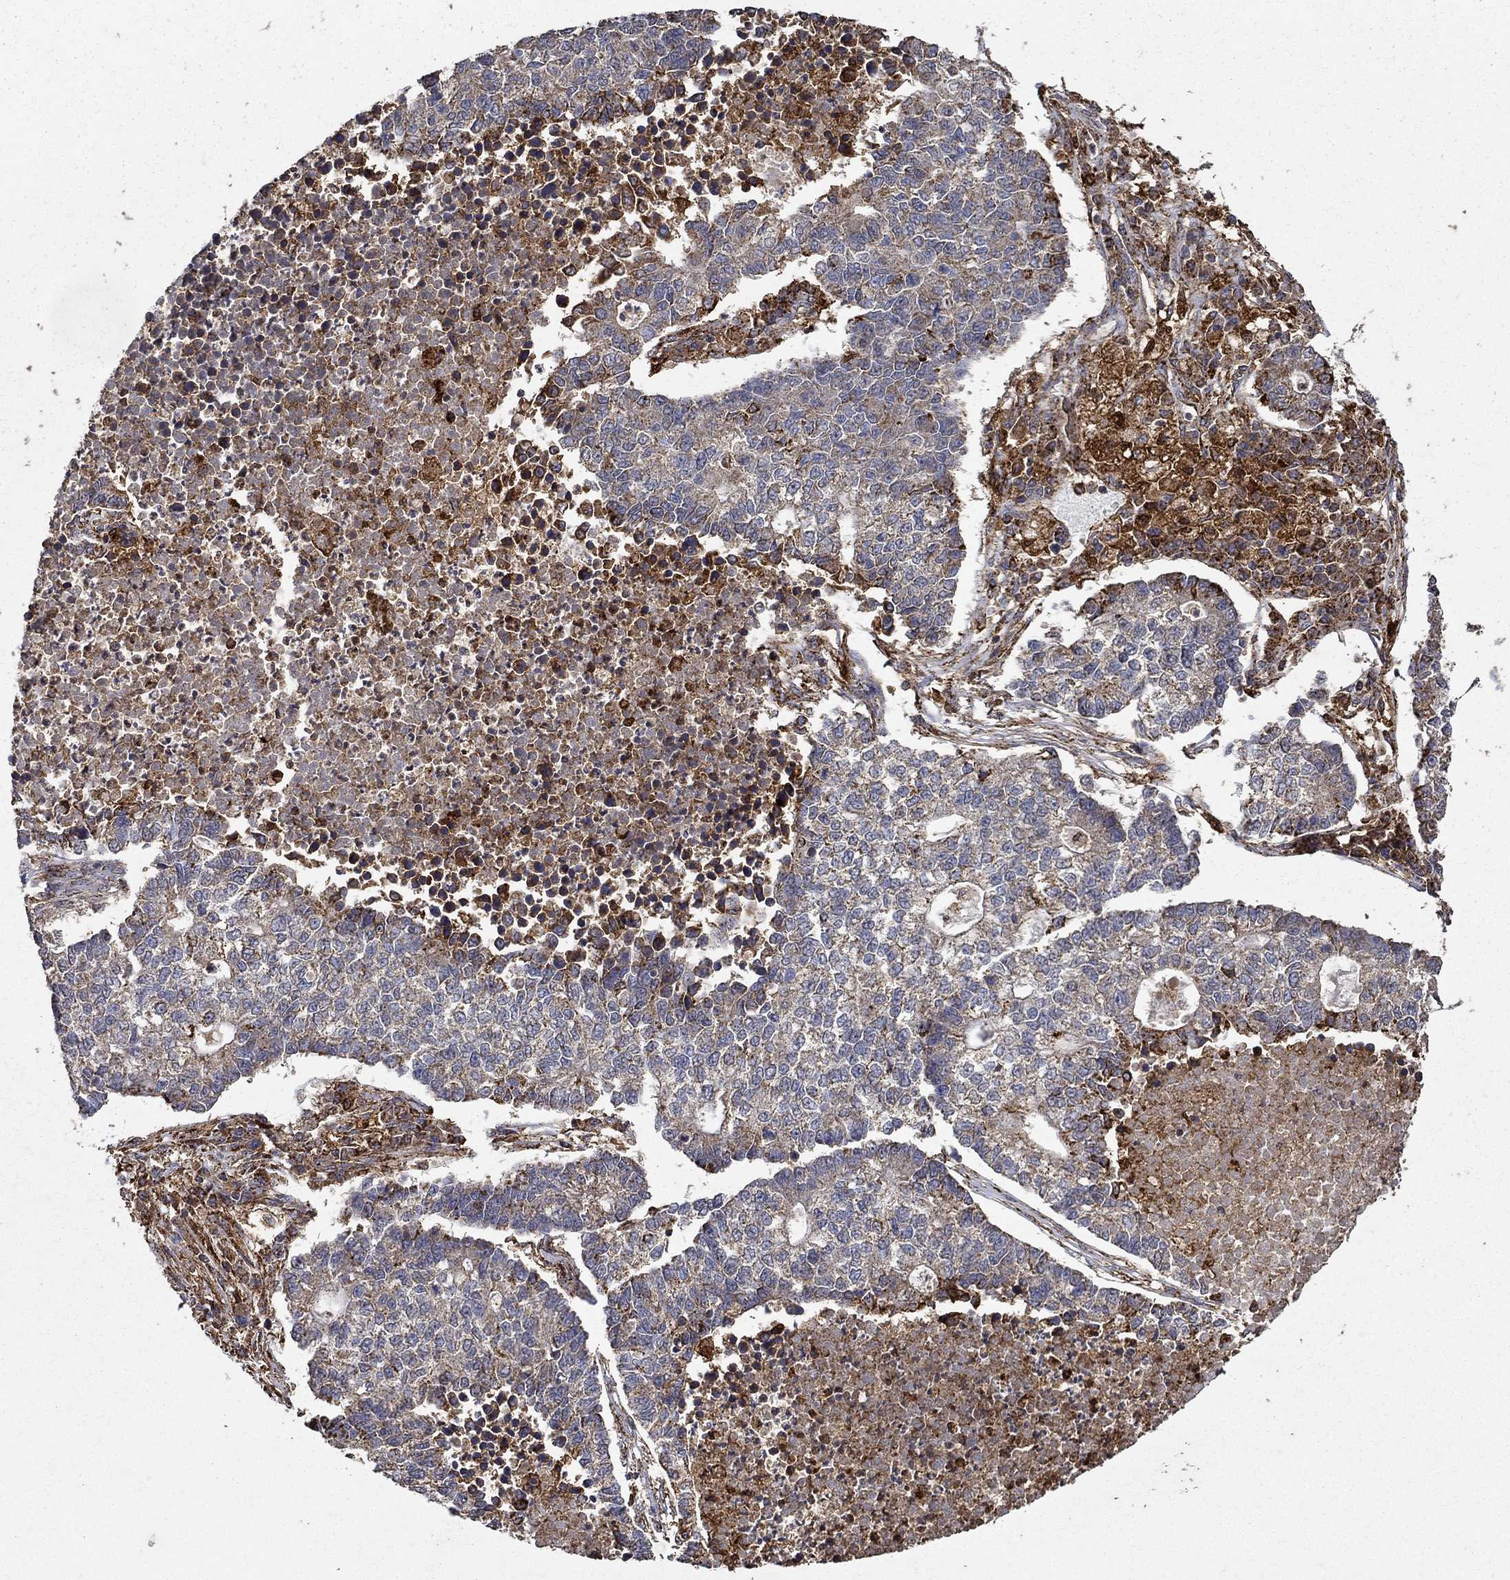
{"staining": {"intensity": "weak", "quantity": "<25%", "location": "cytoplasmic/membranous"}, "tissue": "lung cancer", "cell_type": "Tumor cells", "image_type": "cancer", "snomed": [{"axis": "morphology", "description": "Adenocarcinoma, NOS"}, {"axis": "topography", "description": "Lung"}], "caption": "Tumor cells are negative for brown protein staining in lung adenocarcinoma.", "gene": "IFRD1", "patient": {"sex": "male", "age": 57}}